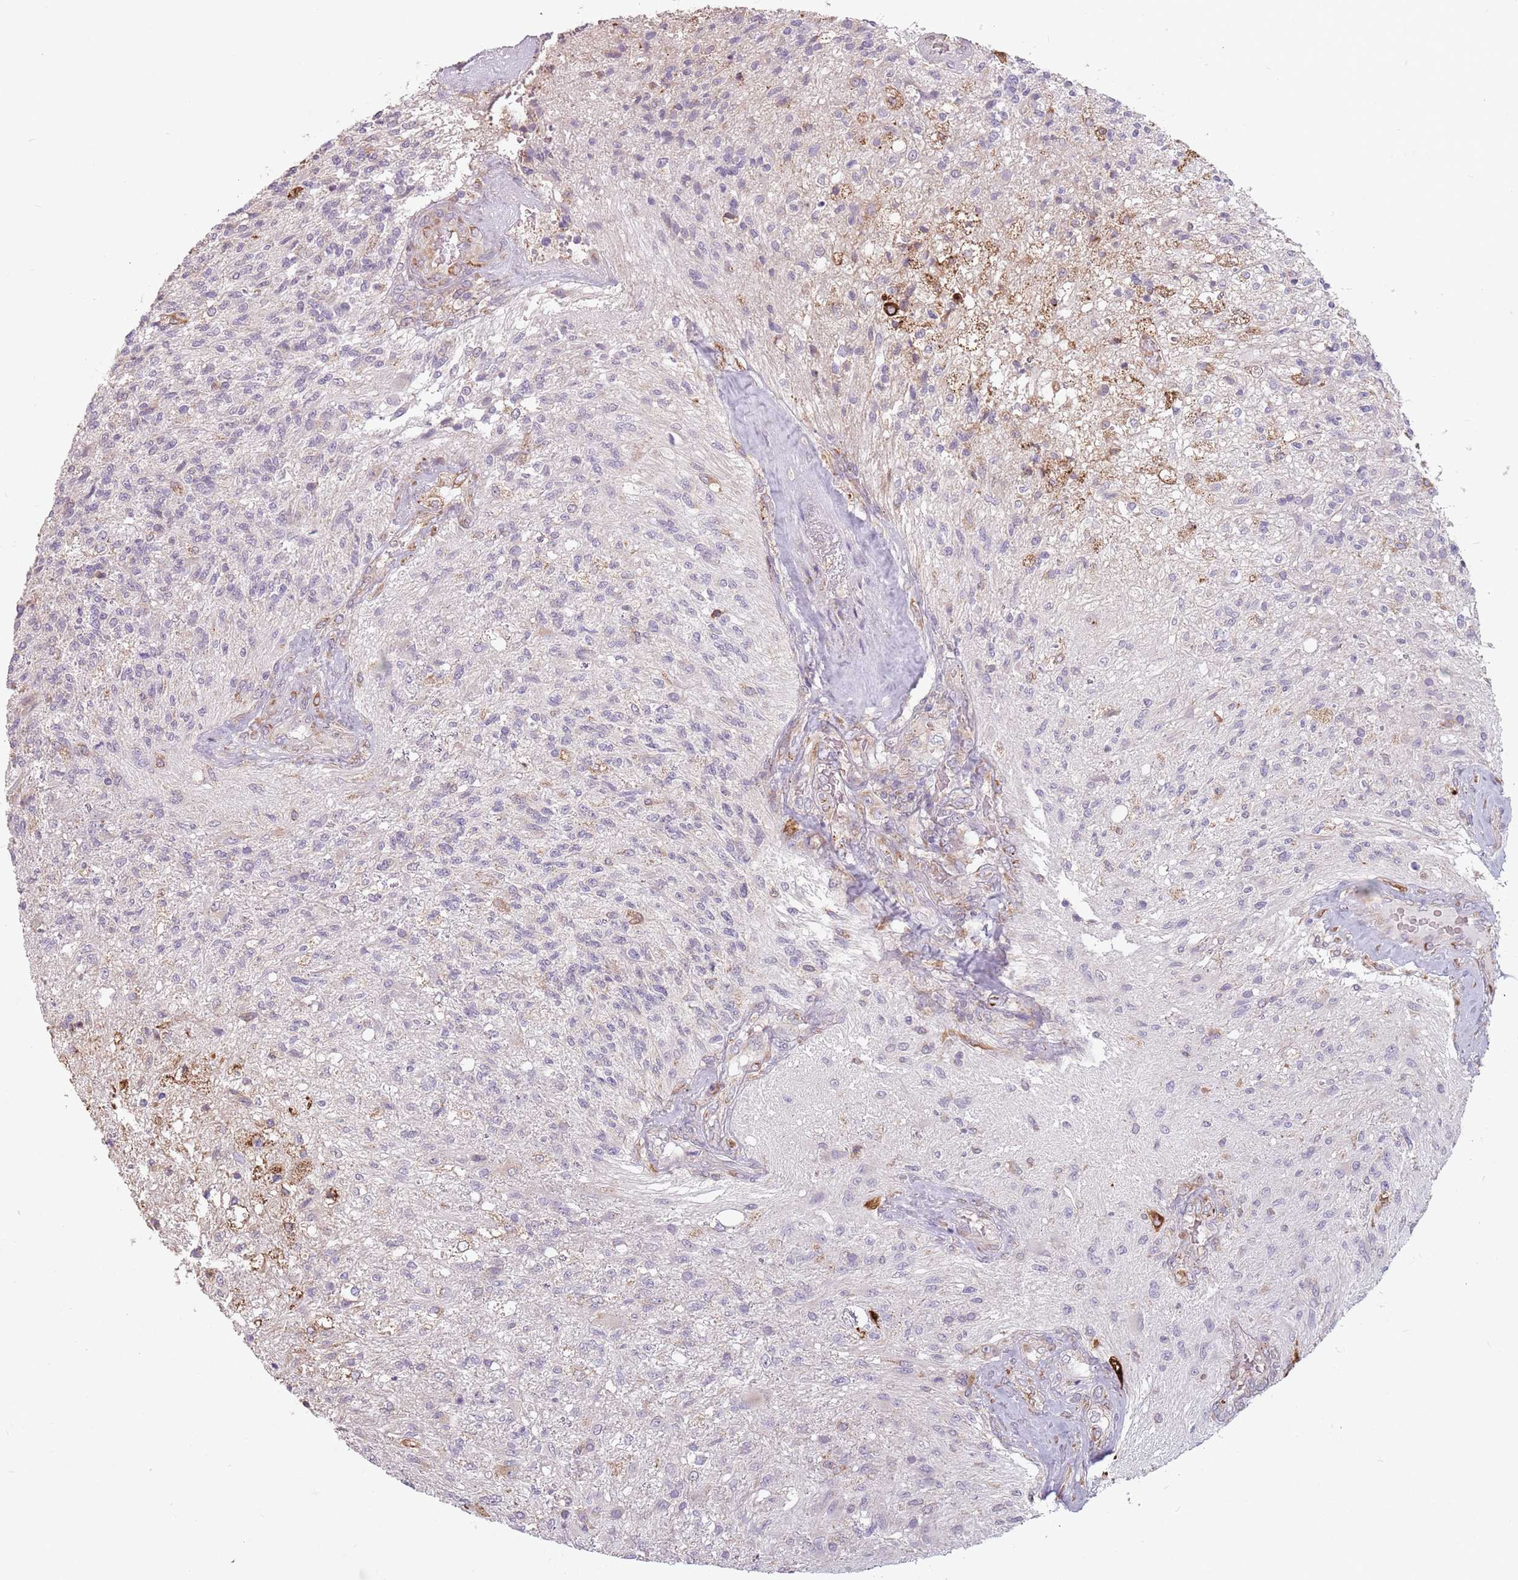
{"staining": {"intensity": "negative", "quantity": "none", "location": "none"}, "tissue": "glioma", "cell_type": "Tumor cells", "image_type": "cancer", "snomed": [{"axis": "morphology", "description": "Glioma, malignant, High grade"}, {"axis": "topography", "description": "Brain"}], "caption": "Immunohistochemical staining of human glioma demonstrates no significant positivity in tumor cells.", "gene": "RPS9", "patient": {"sex": "male", "age": 56}}